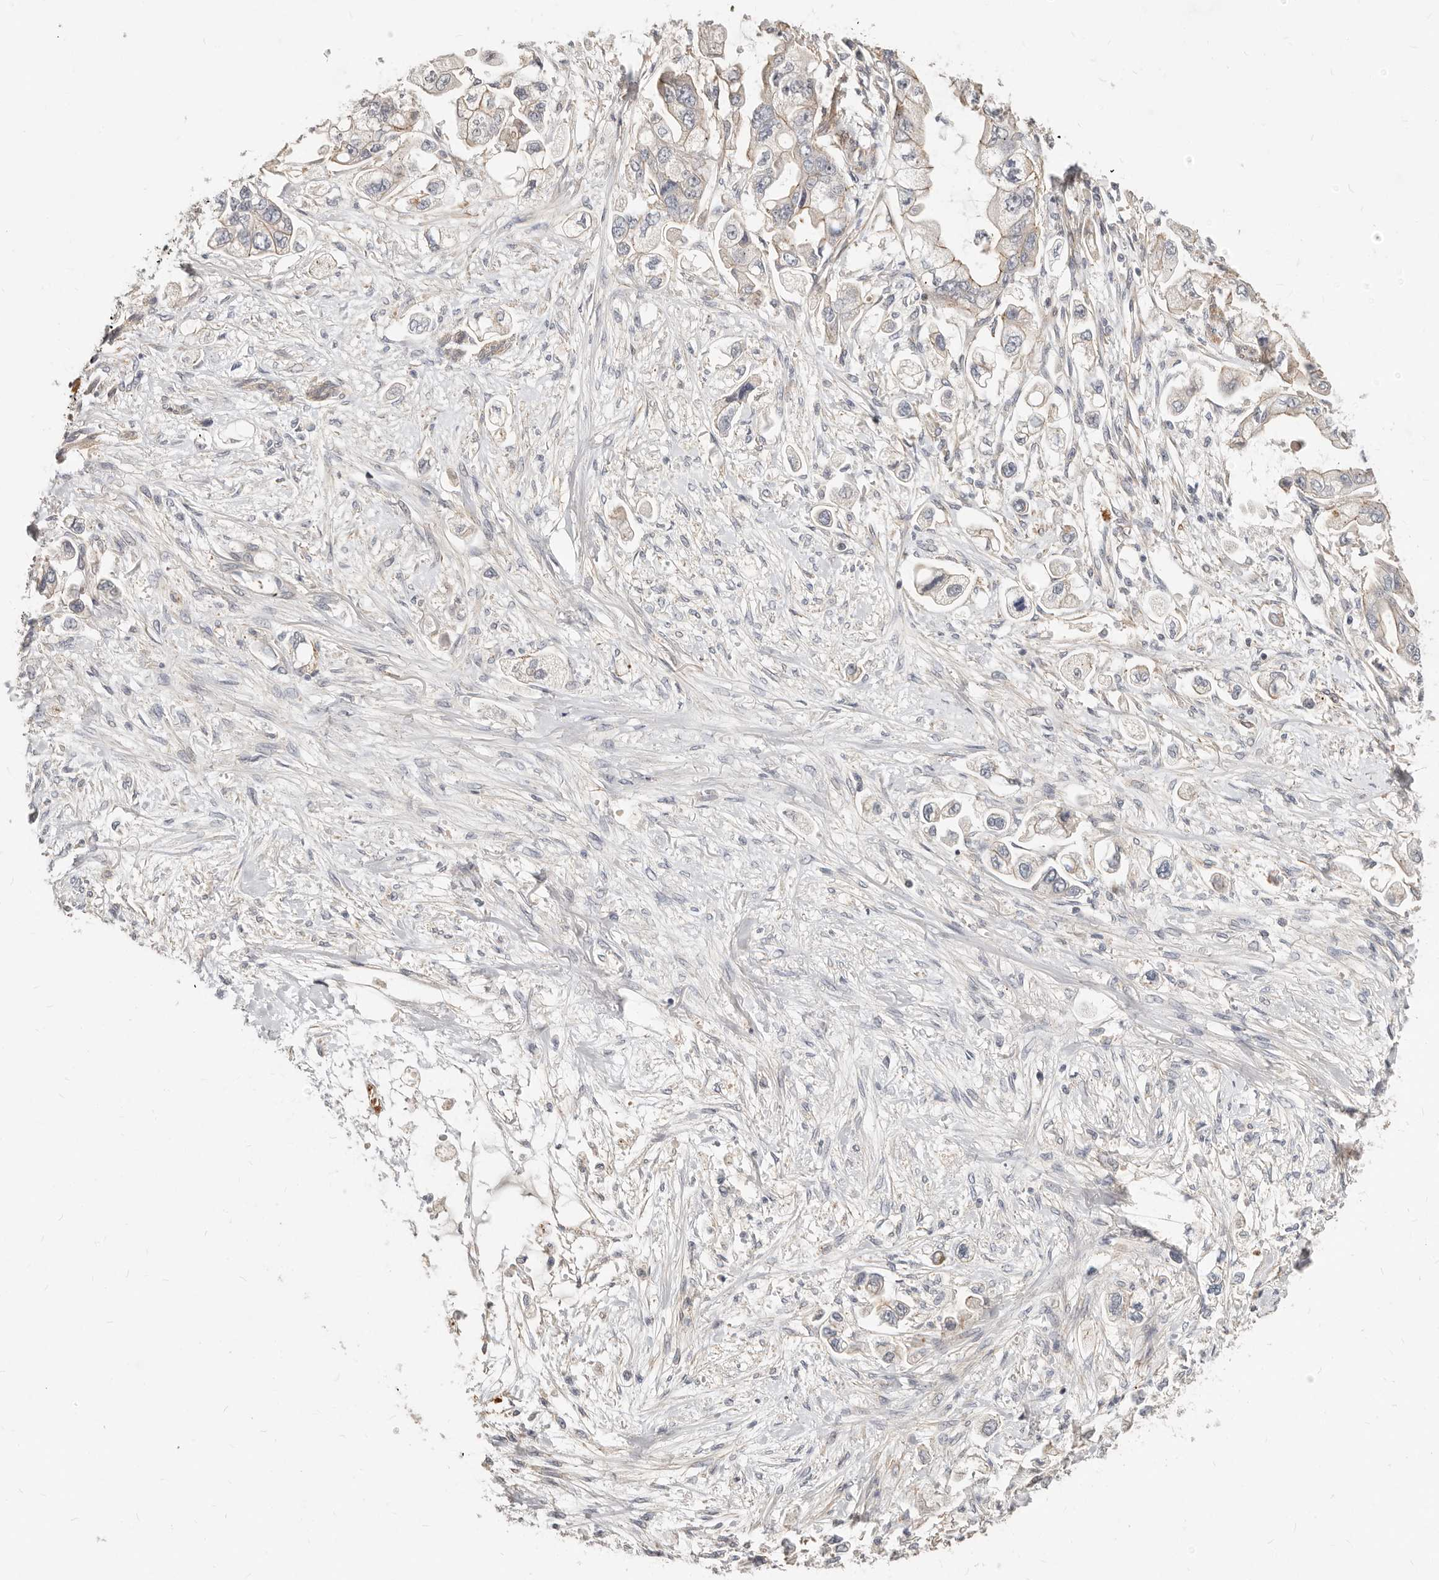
{"staining": {"intensity": "negative", "quantity": "none", "location": "none"}, "tissue": "stomach cancer", "cell_type": "Tumor cells", "image_type": "cancer", "snomed": [{"axis": "morphology", "description": "Adenocarcinoma, NOS"}, {"axis": "topography", "description": "Stomach"}], "caption": "An immunohistochemistry photomicrograph of stomach adenocarcinoma is shown. There is no staining in tumor cells of stomach adenocarcinoma.", "gene": "ZRANB1", "patient": {"sex": "male", "age": 62}}